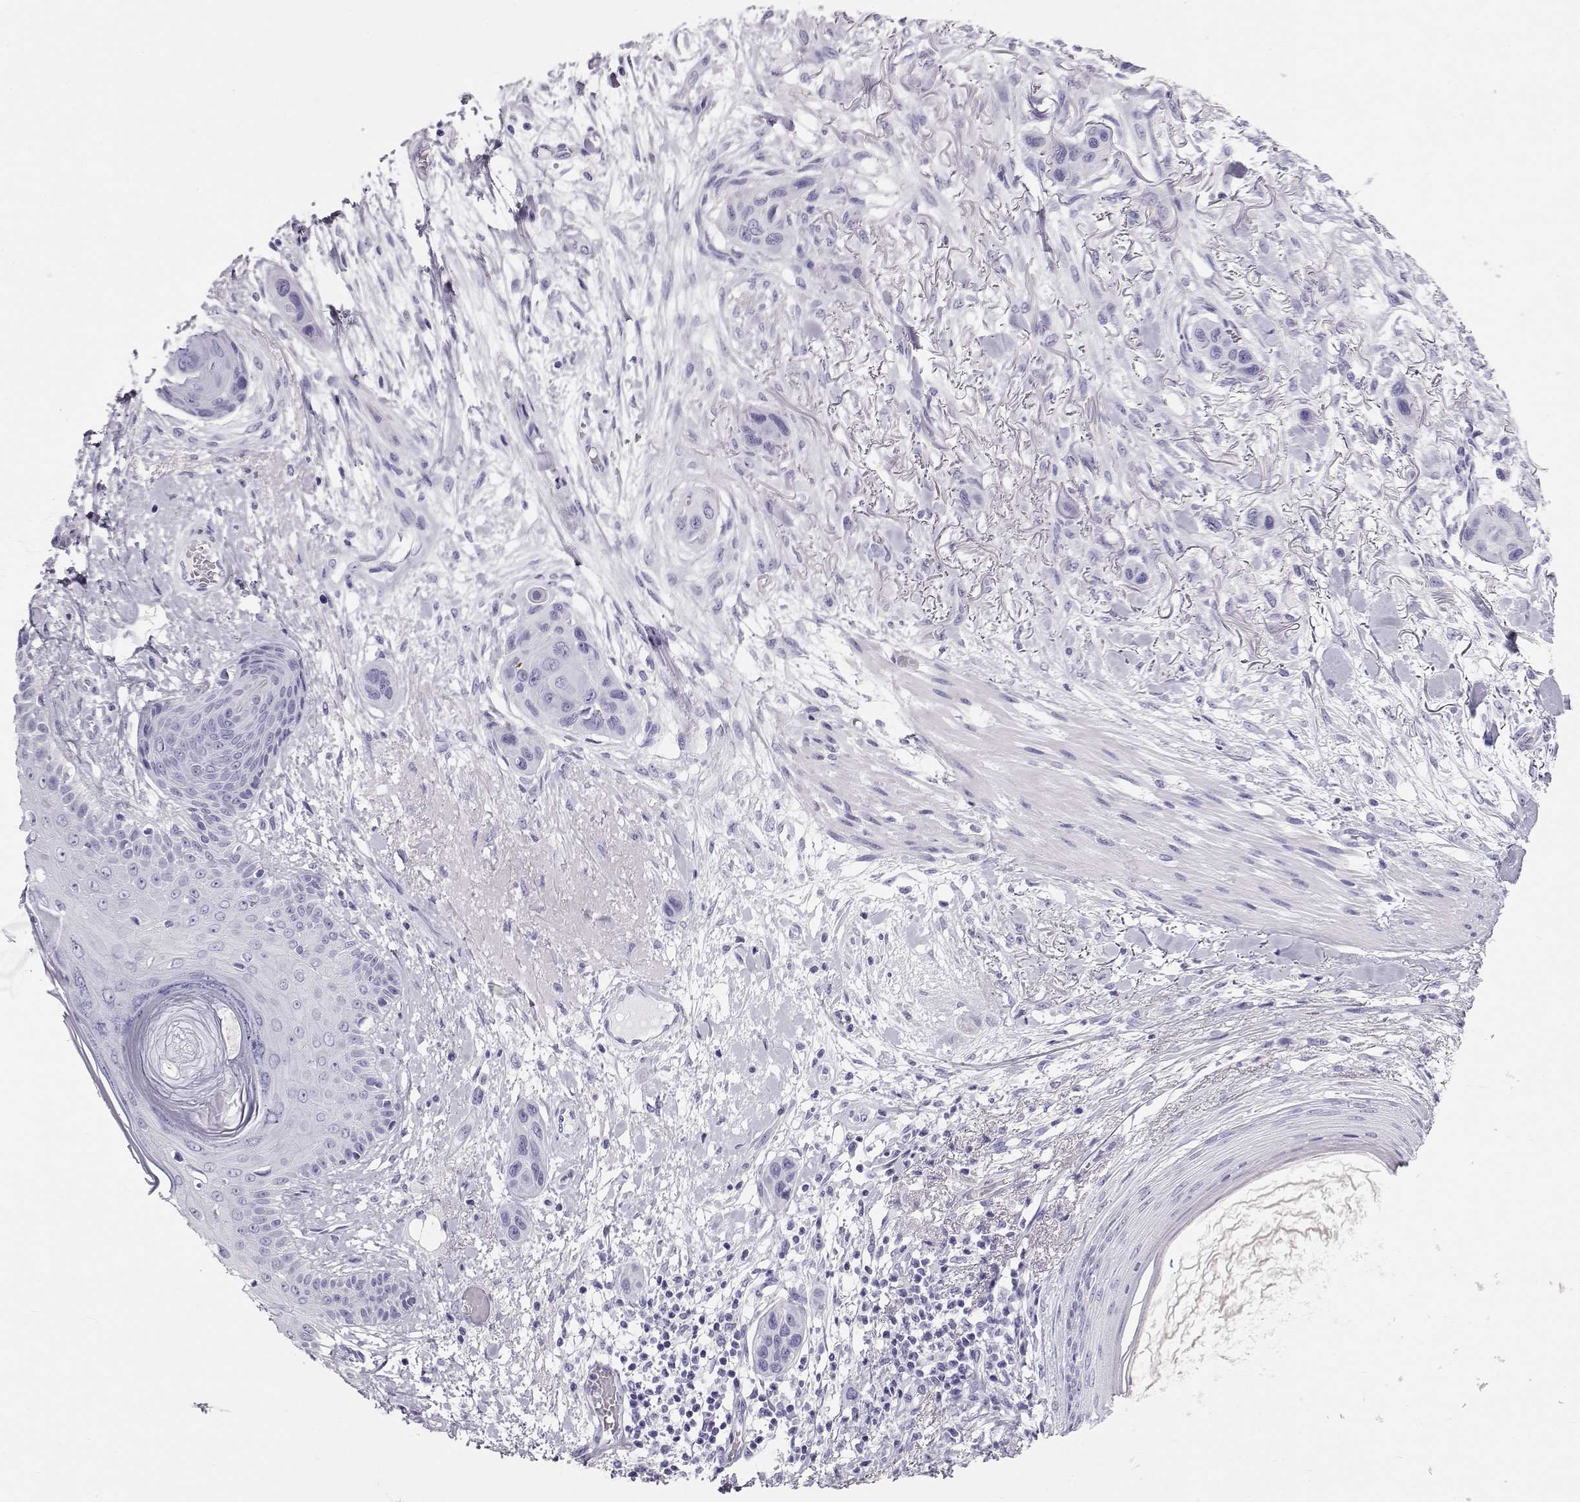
{"staining": {"intensity": "negative", "quantity": "none", "location": "none"}, "tissue": "skin cancer", "cell_type": "Tumor cells", "image_type": "cancer", "snomed": [{"axis": "morphology", "description": "Squamous cell carcinoma, NOS"}, {"axis": "topography", "description": "Skin"}], "caption": "Skin squamous cell carcinoma was stained to show a protein in brown. There is no significant expression in tumor cells. (DAB (3,3'-diaminobenzidine) immunohistochemistry (IHC), high magnification).", "gene": "RD3", "patient": {"sex": "male", "age": 79}}